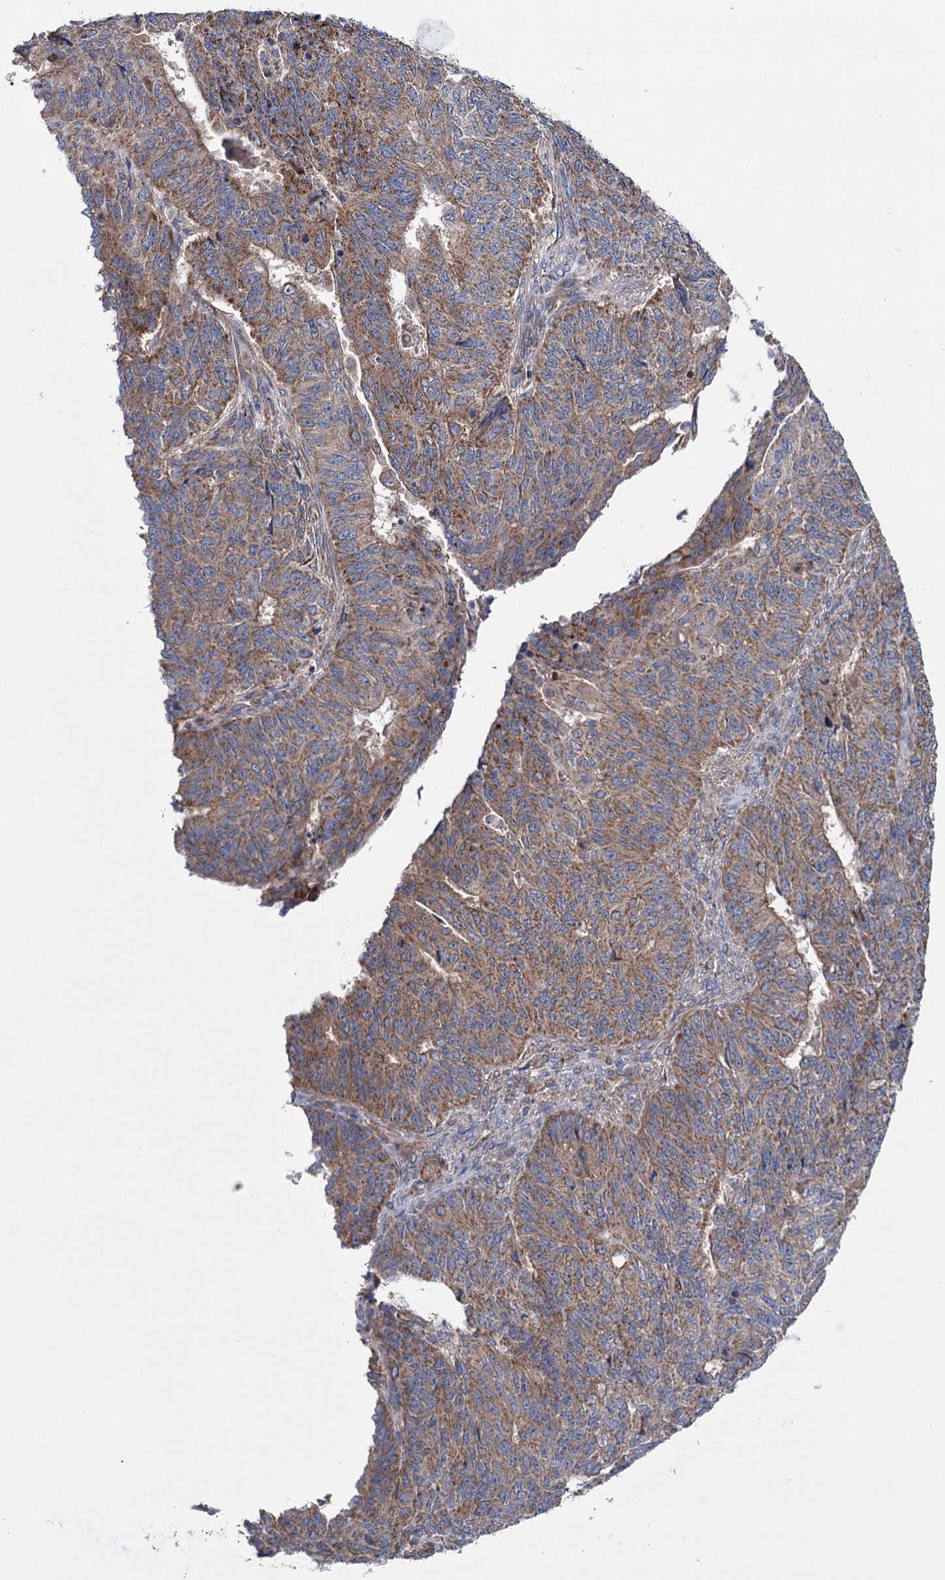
{"staining": {"intensity": "moderate", "quantity": ">75%", "location": "cytoplasmic/membranous"}, "tissue": "endometrial cancer", "cell_type": "Tumor cells", "image_type": "cancer", "snomed": [{"axis": "morphology", "description": "Adenocarcinoma, NOS"}, {"axis": "topography", "description": "Endometrium"}], "caption": "This histopathology image demonstrates immunohistochemistry (IHC) staining of human endometrial adenocarcinoma, with medium moderate cytoplasmic/membranous expression in about >75% of tumor cells.", "gene": "SUCLA2", "patient": {"sex": "female", "age": 32}}